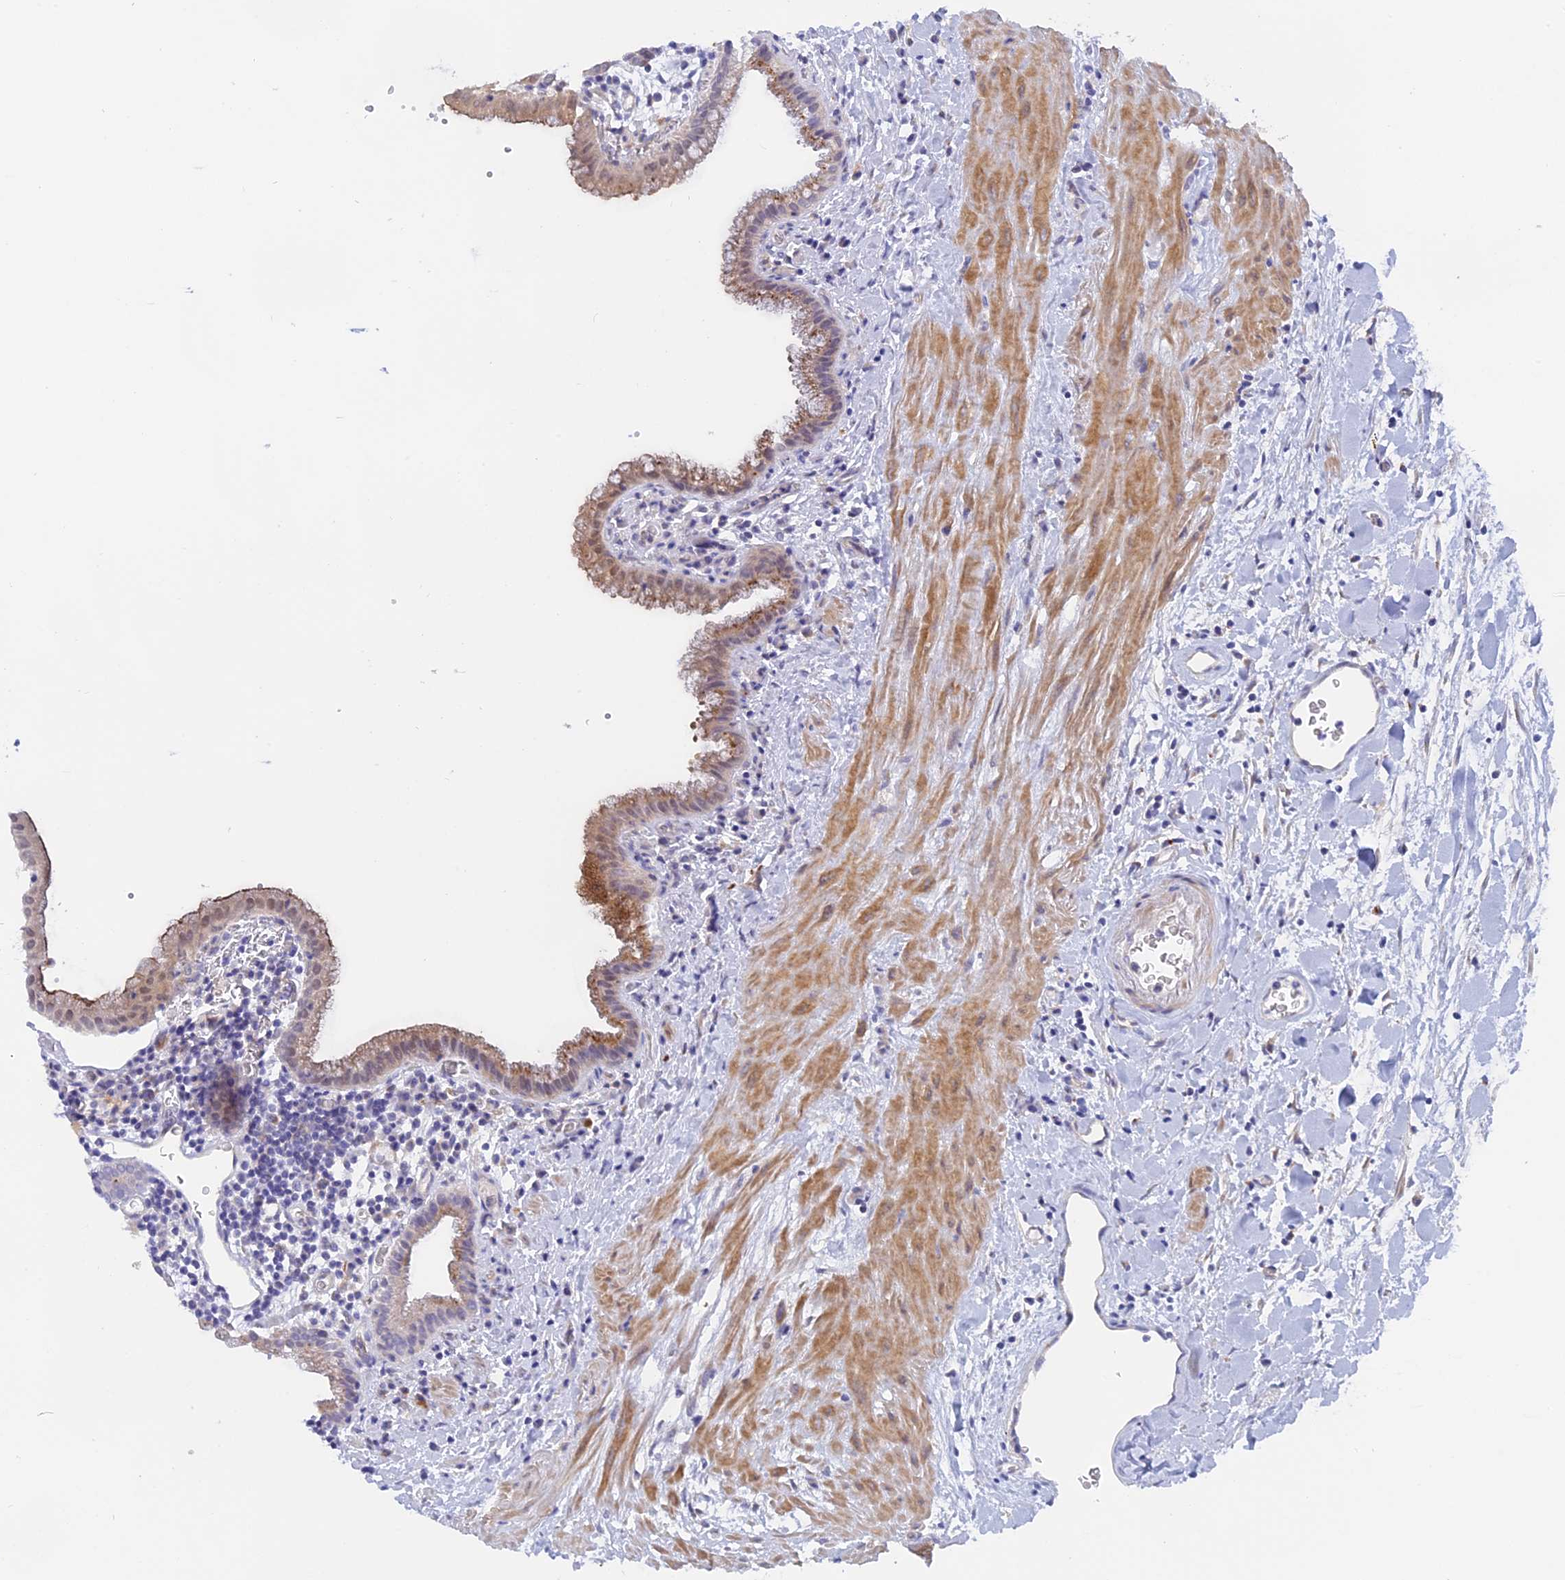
{"staining": {"intensity": "moderate", "quantity": "<25%", "location": "cytoplasmic/membranous"}, "tissue": "gallbladder", "cell_type": "Glandular cells", "image_type": "normal", "snomed": [{"axis": "morphology", "description": "Normal tissue, NOS"}, {"axis": "topography", "description": "Gallbladder"}], "caption": "Approximately <25% of glandular cells in normal human gallbladder display moderate cytoplasmic/membranous protein staining as visualized by brown immunohistochemical staining.", "gene": "GLB1L", "patient": {"sex": "male", "age": 78}}